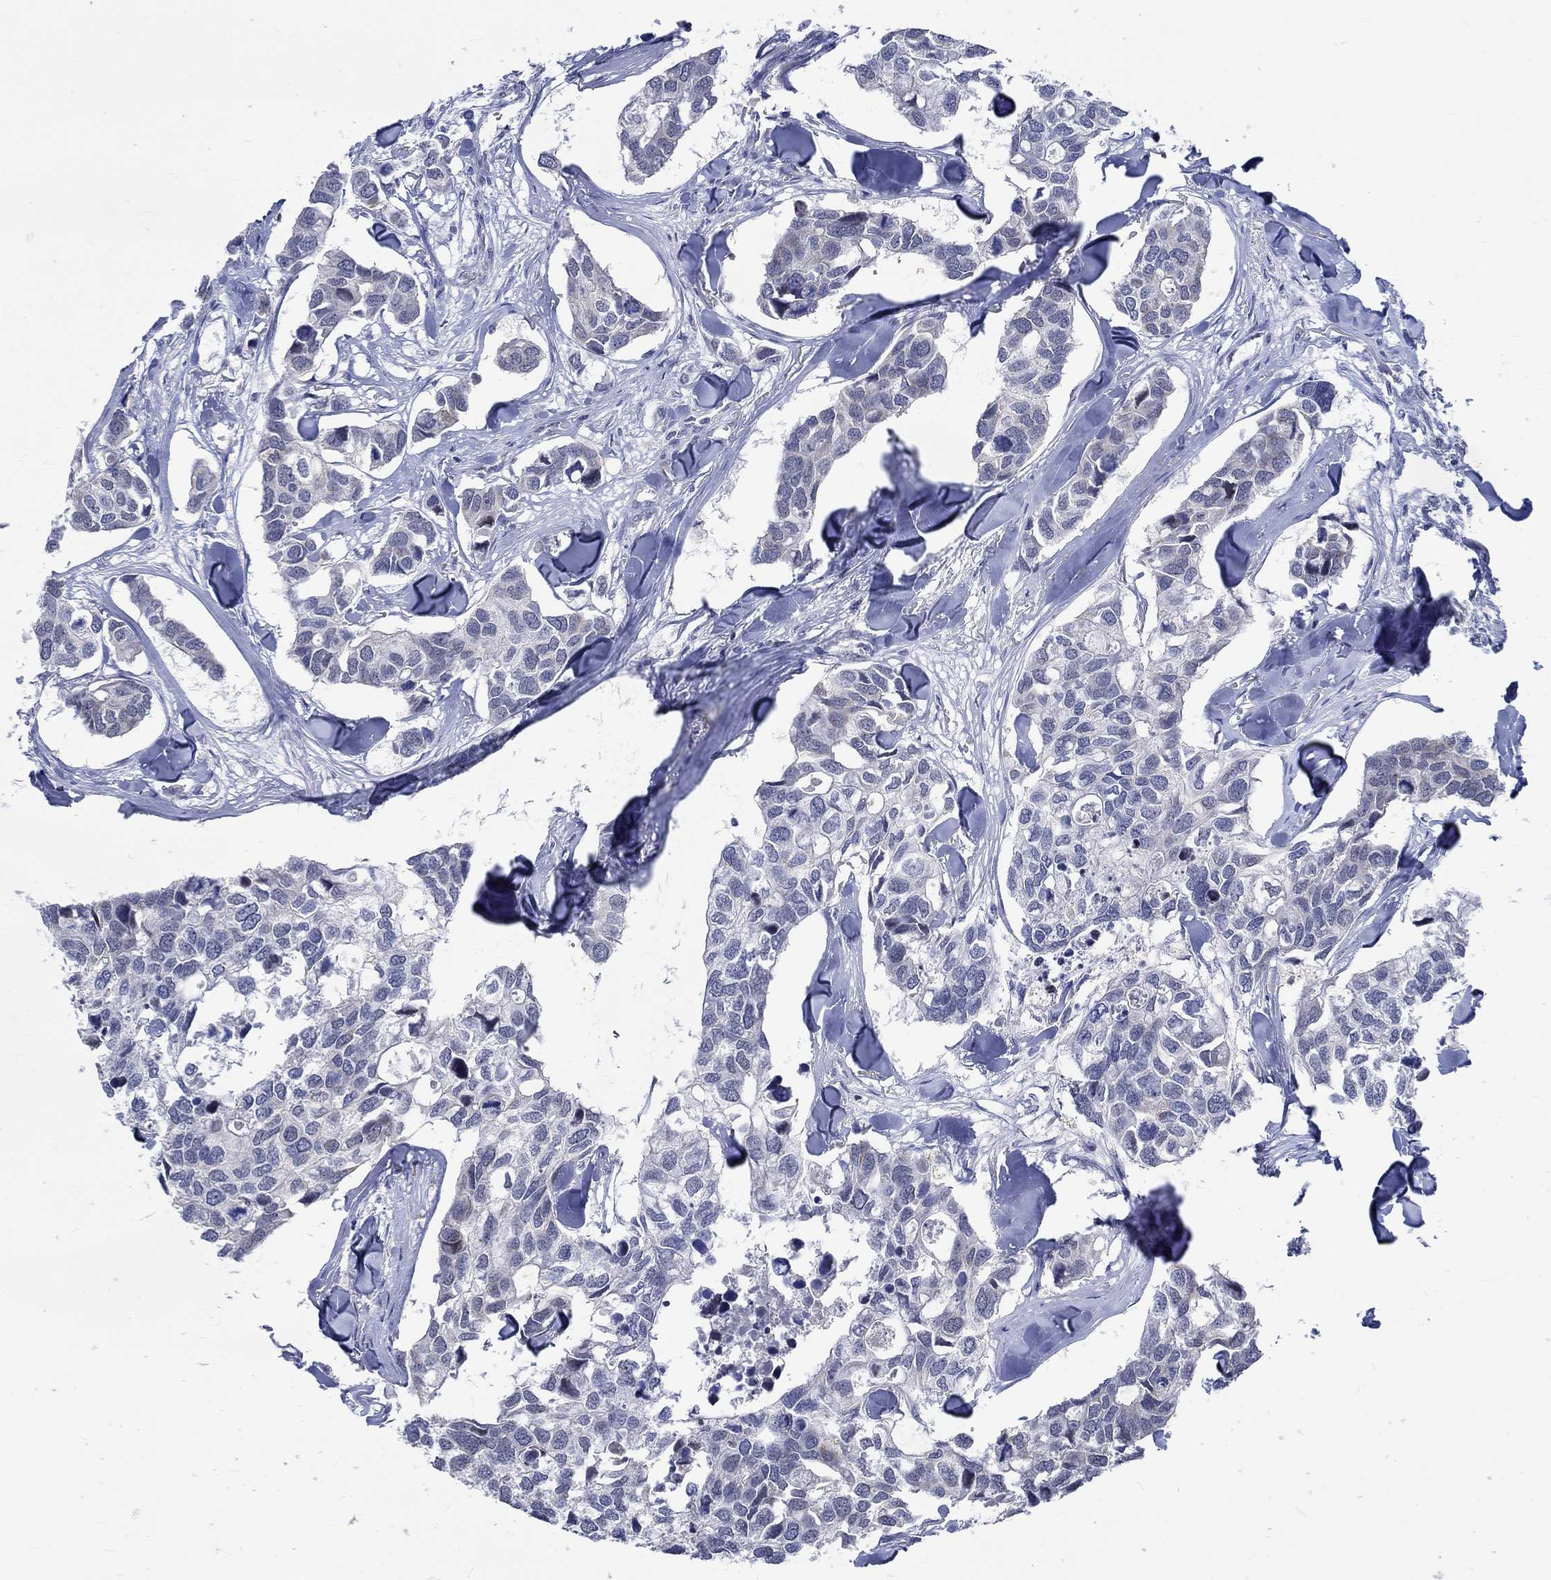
{"staining": {"intensity": "negative", "quantity": "none", "location": "none"}, "tissue": "breast cancer", "cell_type": "Tumor cells", "image_type": "cancer", "snomed": [{"axis": "morphology", "description": "Duct carcinoma"}, {"axis": "topography", "description": "Breast"}], "caption": "Photomicrograph shows no significant protein positivity in tumor cells of infiltrating ductal carcinoma (breast). Nuclei are stained in blue.", "gene": "WASF1", "patient": {"sex": "female", "age": 83}}